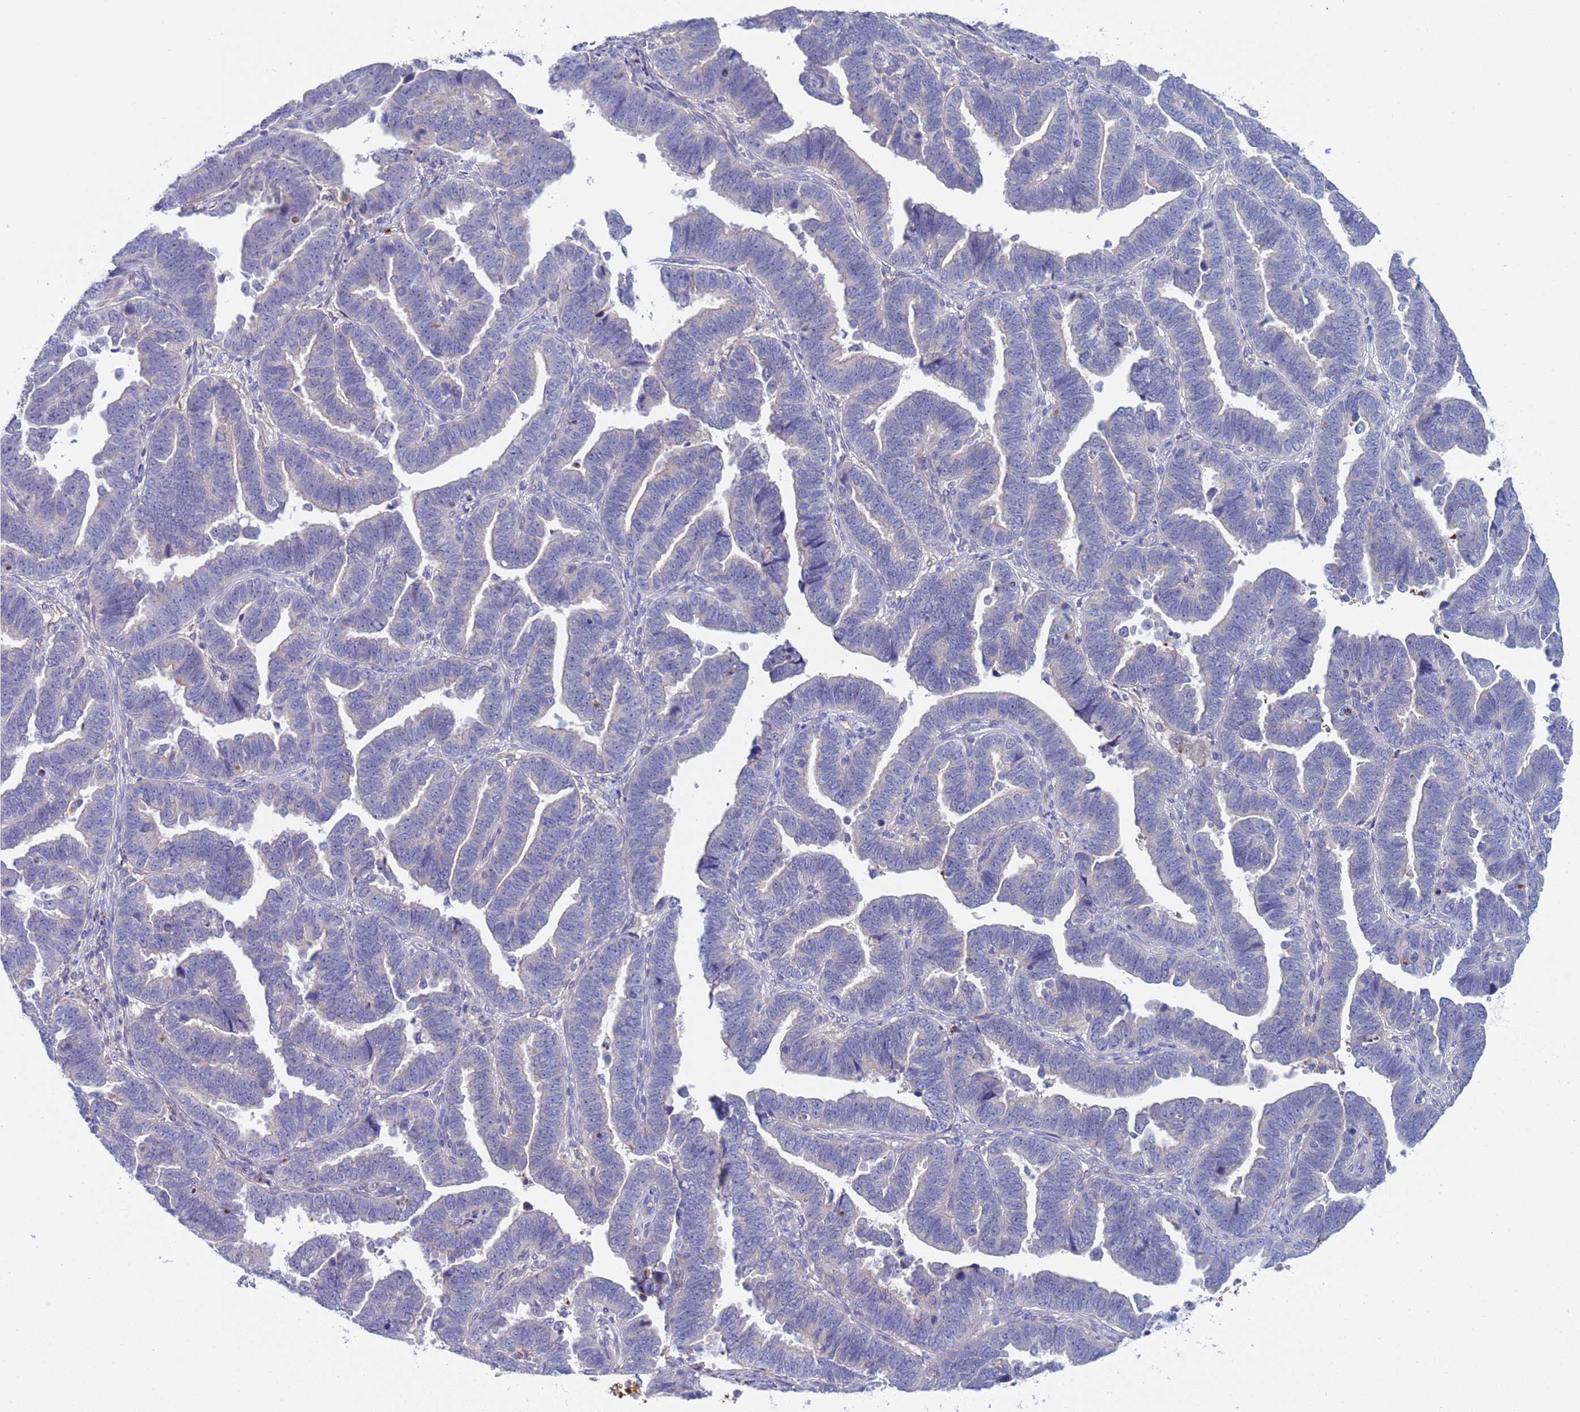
{"staining": {"intensity": "negative", "quantity": "none", "location": "none"}, "tissue": "endometrial cancer", "cell_type": "Tumor cells", "image_type": "cancer", "snomed": [{"axis": "morphology", "description": "Adenocarcinoma, NOS"}, {"axis": "topography", "description": "Endometrium"}], "caption": "There is no significant expression in tumor cells of adenocarcinoma (endometrial). The staining was performed using DAB (3,3'-diaminobenzidine) to visualize the protein expression in brown, while the nuclei were stained in blue with hematoxylin (Magnification: 20x).", "gene": "C4orf46", "patient": {"sex": "female", "age": 75}}